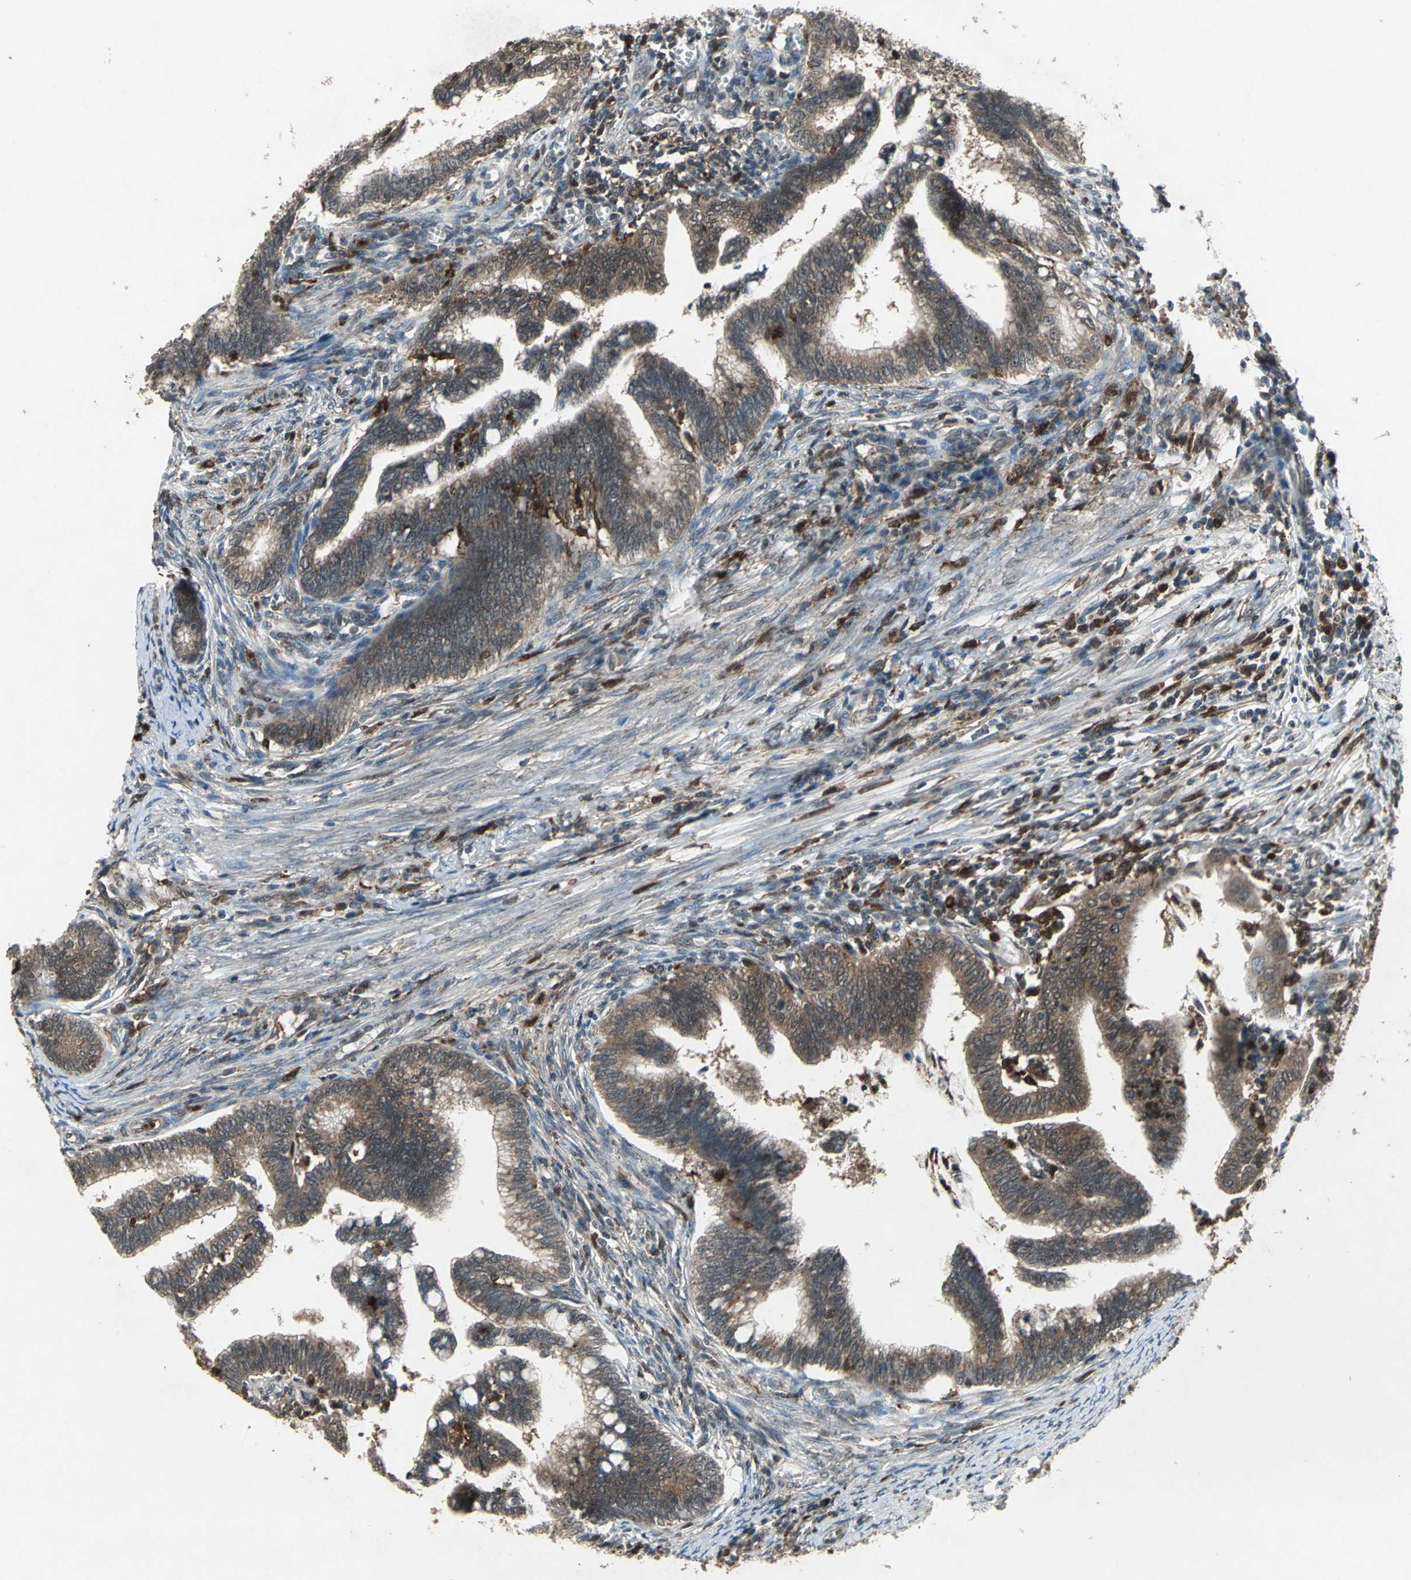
{"staining": {"intensity": "moderate", "quantity": ">75%", "location": "cytoplasmic/membranous"}, "tissue": "cervical cancer", "cell_type": "Tumor cells", "image_type": "cancer", "snomed": [{"axis": "morphology", "description": "Adenocarcinoma, NOS"}, {"axis": "topography", "description": "Cervix"}], "caption": "Protein expression analysis of human adenocarcinoma (cervical) reveals moderate cytoplasmic/membranous positivity in approximately >75% of tumor cells.", "gene": "PYCARD", "patient": {"sex": "female", "age": 36}}